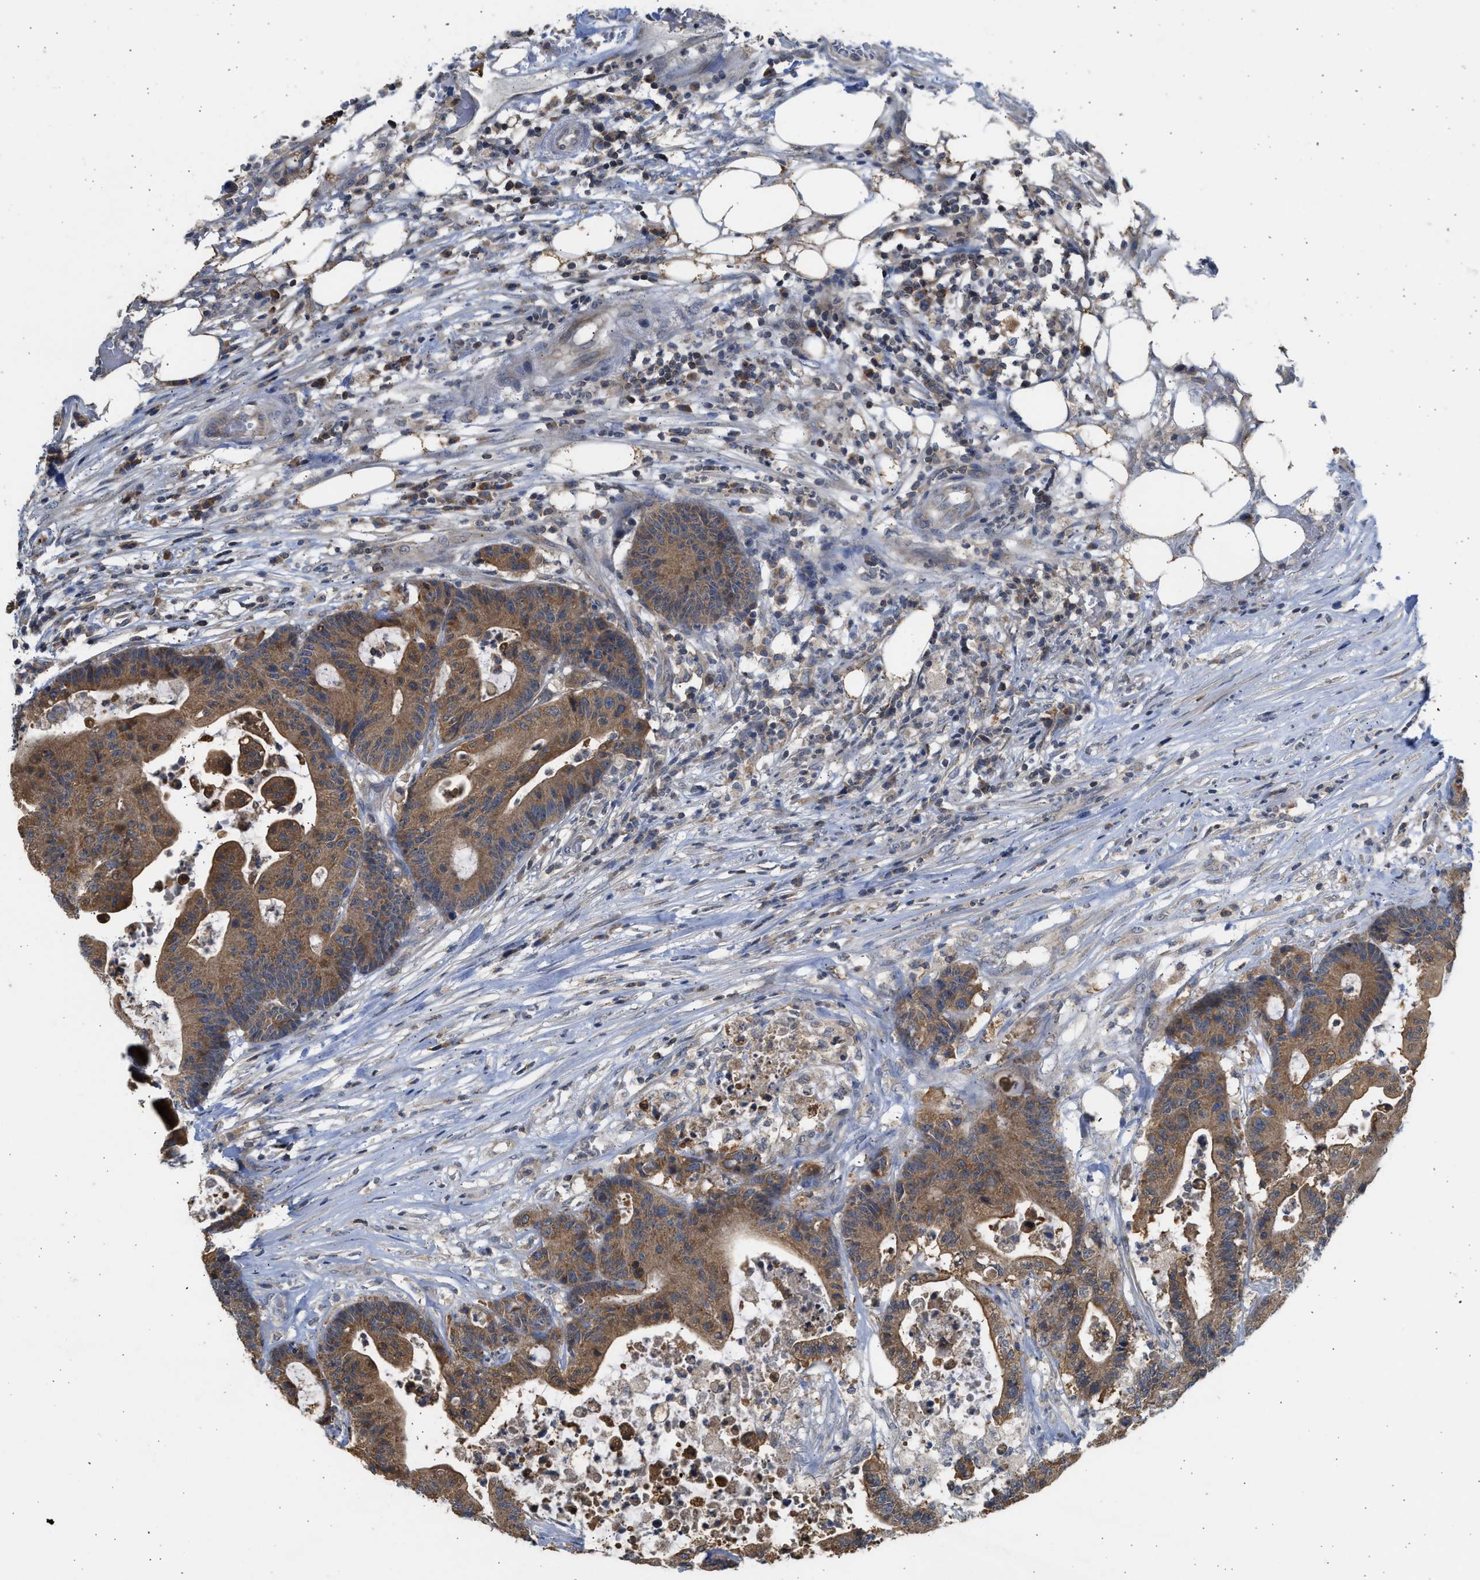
{"staining": {"intensity": "moderate", "quantity": ">75%", "location": "cytoplasmic/membranous"}, "tissue": "colorectal cancer", "cell_type": "Tumor cells", "image_type": "cancer", "snomed": [{"axis": "morphology", "description": "Adenocarcinoma, NOS"}, {"axis": "topography", "description": "Colon"}], "caption": "Colorectal adenocarcinoma stained with a brown dye displays moderate cytoplasmic/membranous positive staining in about >75% of tumor cells.", "gene": "CYP1A1", "patient": {"sex": "female", "age": 84}}